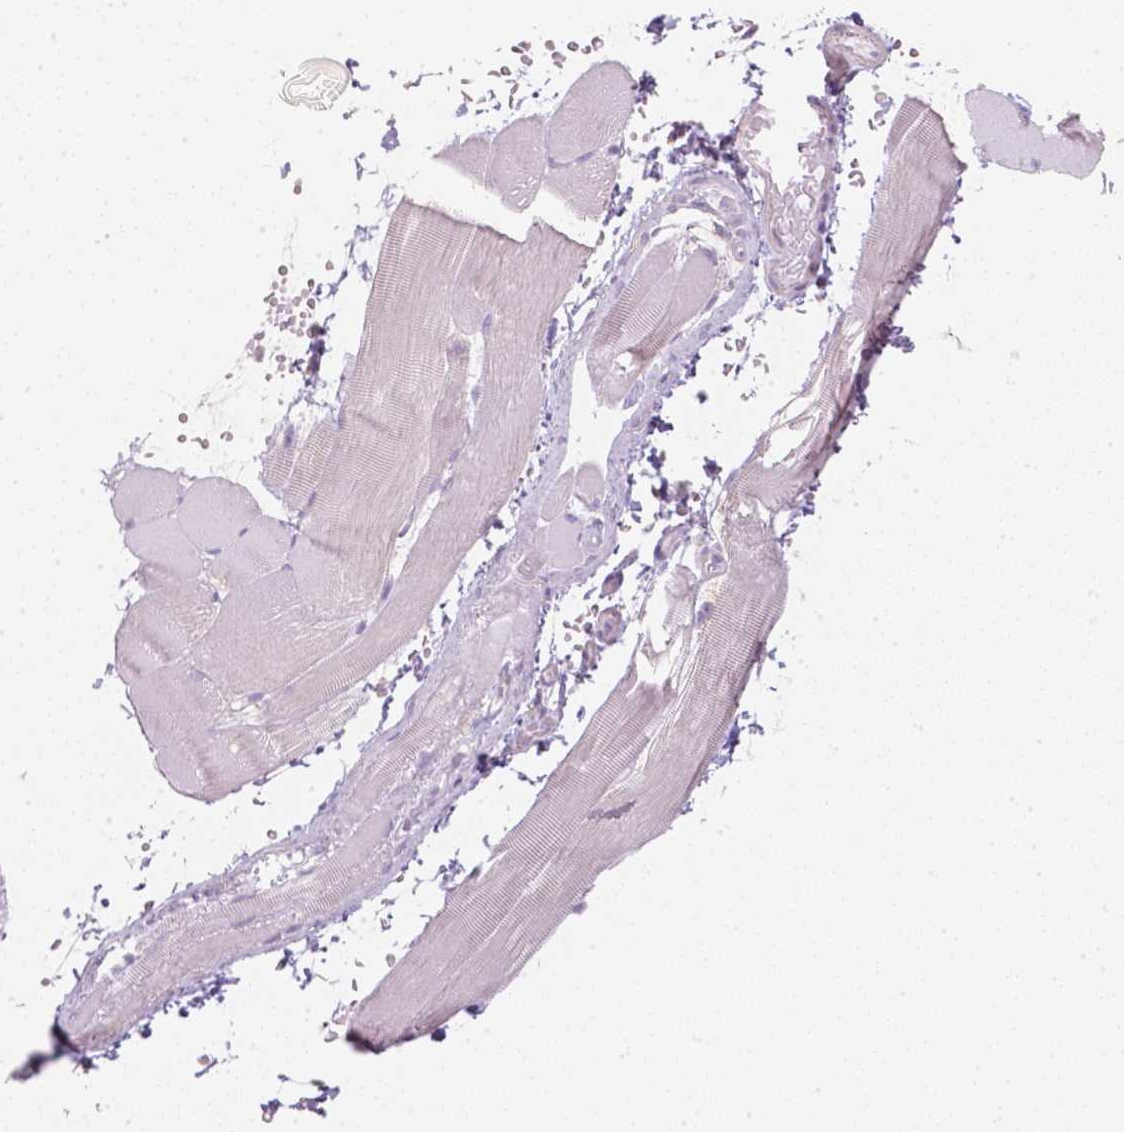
{"staining": {"intensity": "negative", "quantity": "none", "location": "none"}, "tissue": "skeletal muscle", "cell_type": "Myocytes", "image_type": "normal", "snomed": [{"axis": "morphology", "description": "Normal tissue, NOS"}, {"axis": "topography", "description": "Skeletal muscle"}], "caption": "Immunohistochemical staining of unremarkable human skeletal muscle shows no significant expression in myocytes. (DAB immunohistochemistry, high magnification).", "gene": "NVL", "patient": {"sex": "female", "age": 37}}